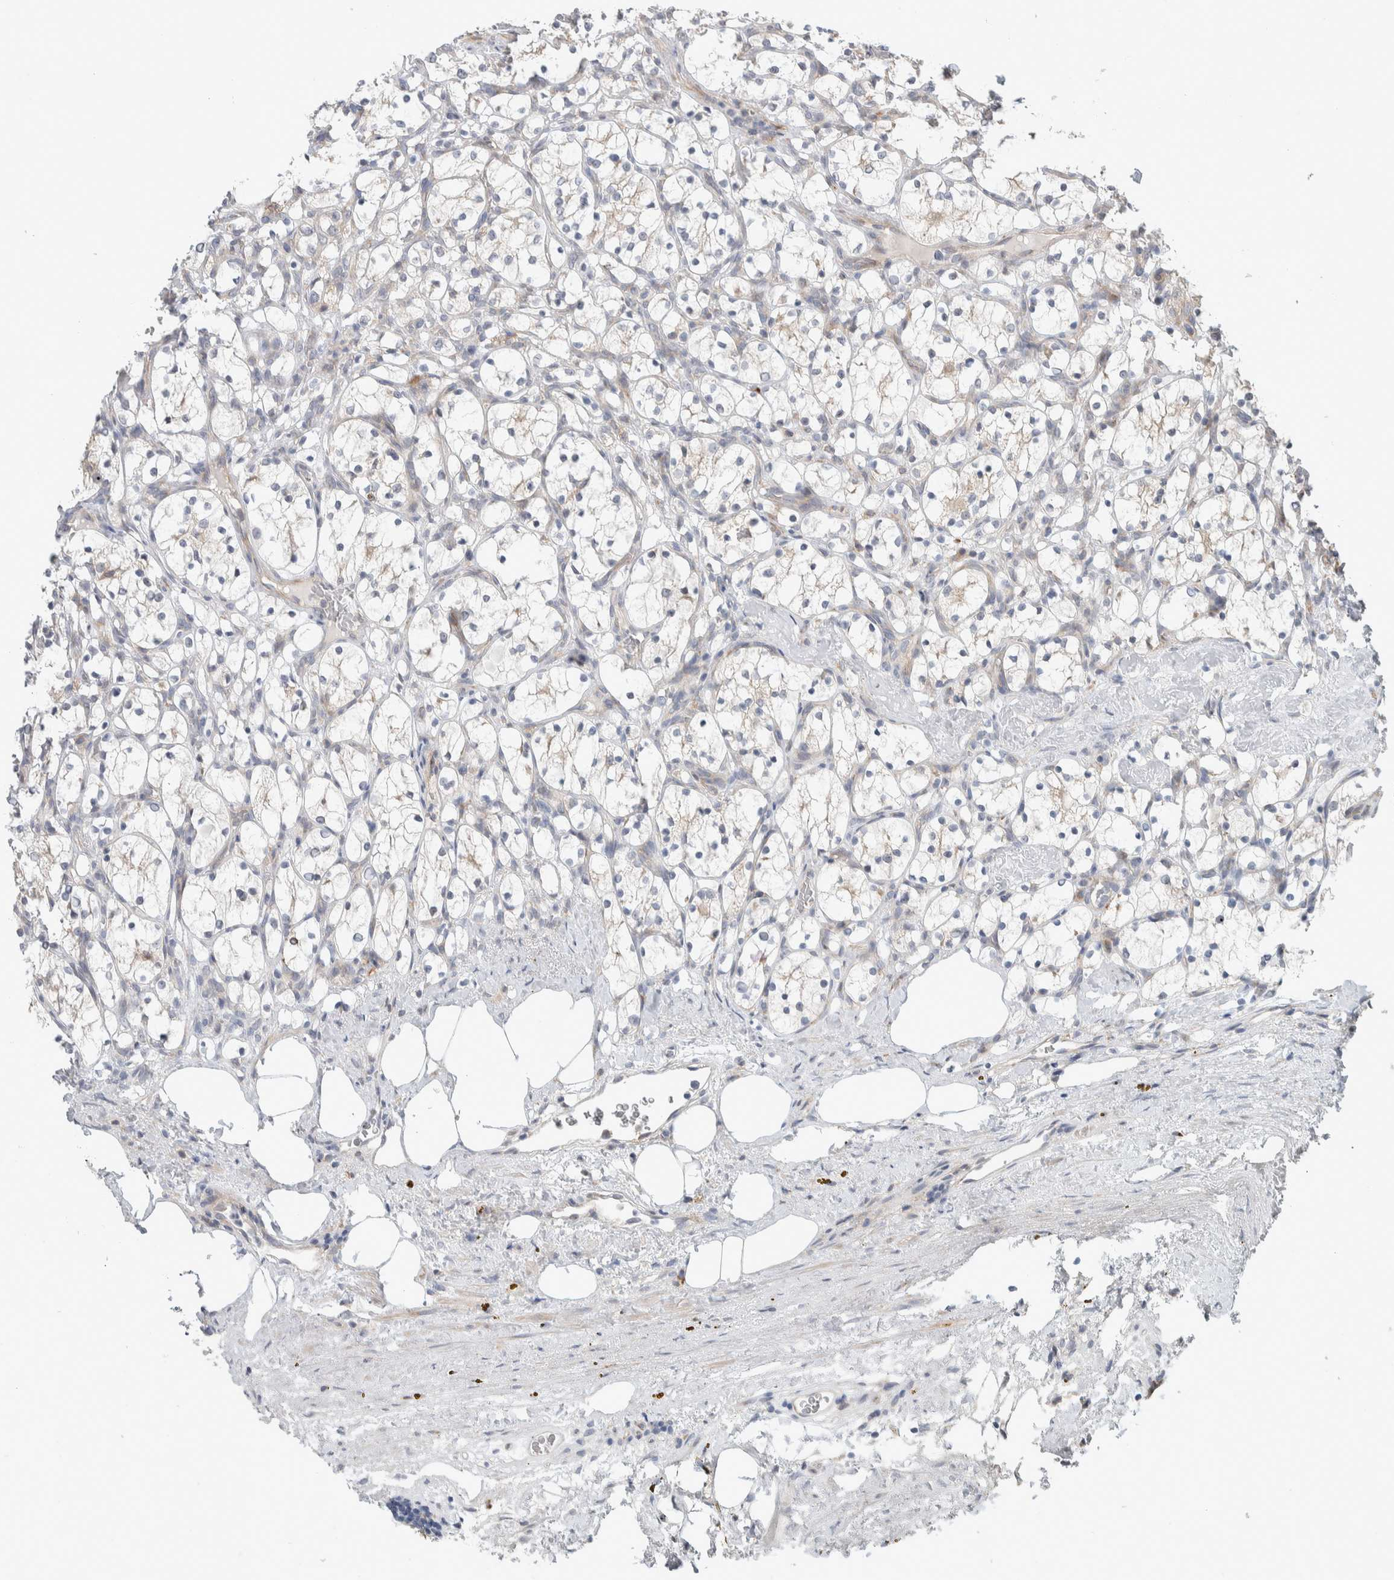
{"staining": {"intensity": "negative", "quantity": "none", "location": "none"}, "tissue": "renal cancer", "cell_type": "Tumor cells", "image_type": "cancer", "snomed": [{"axis": "morphology", "description": "Adenocarcinoma, NOS"}, {"axis": "topography", "description": "Kidney"}], "caption": "There is no significant positivity in tumor cells of renal cancer (adenocarcinoma).", "gene": "ADCY8", "patient": {"sex": "female", "age": 69}}